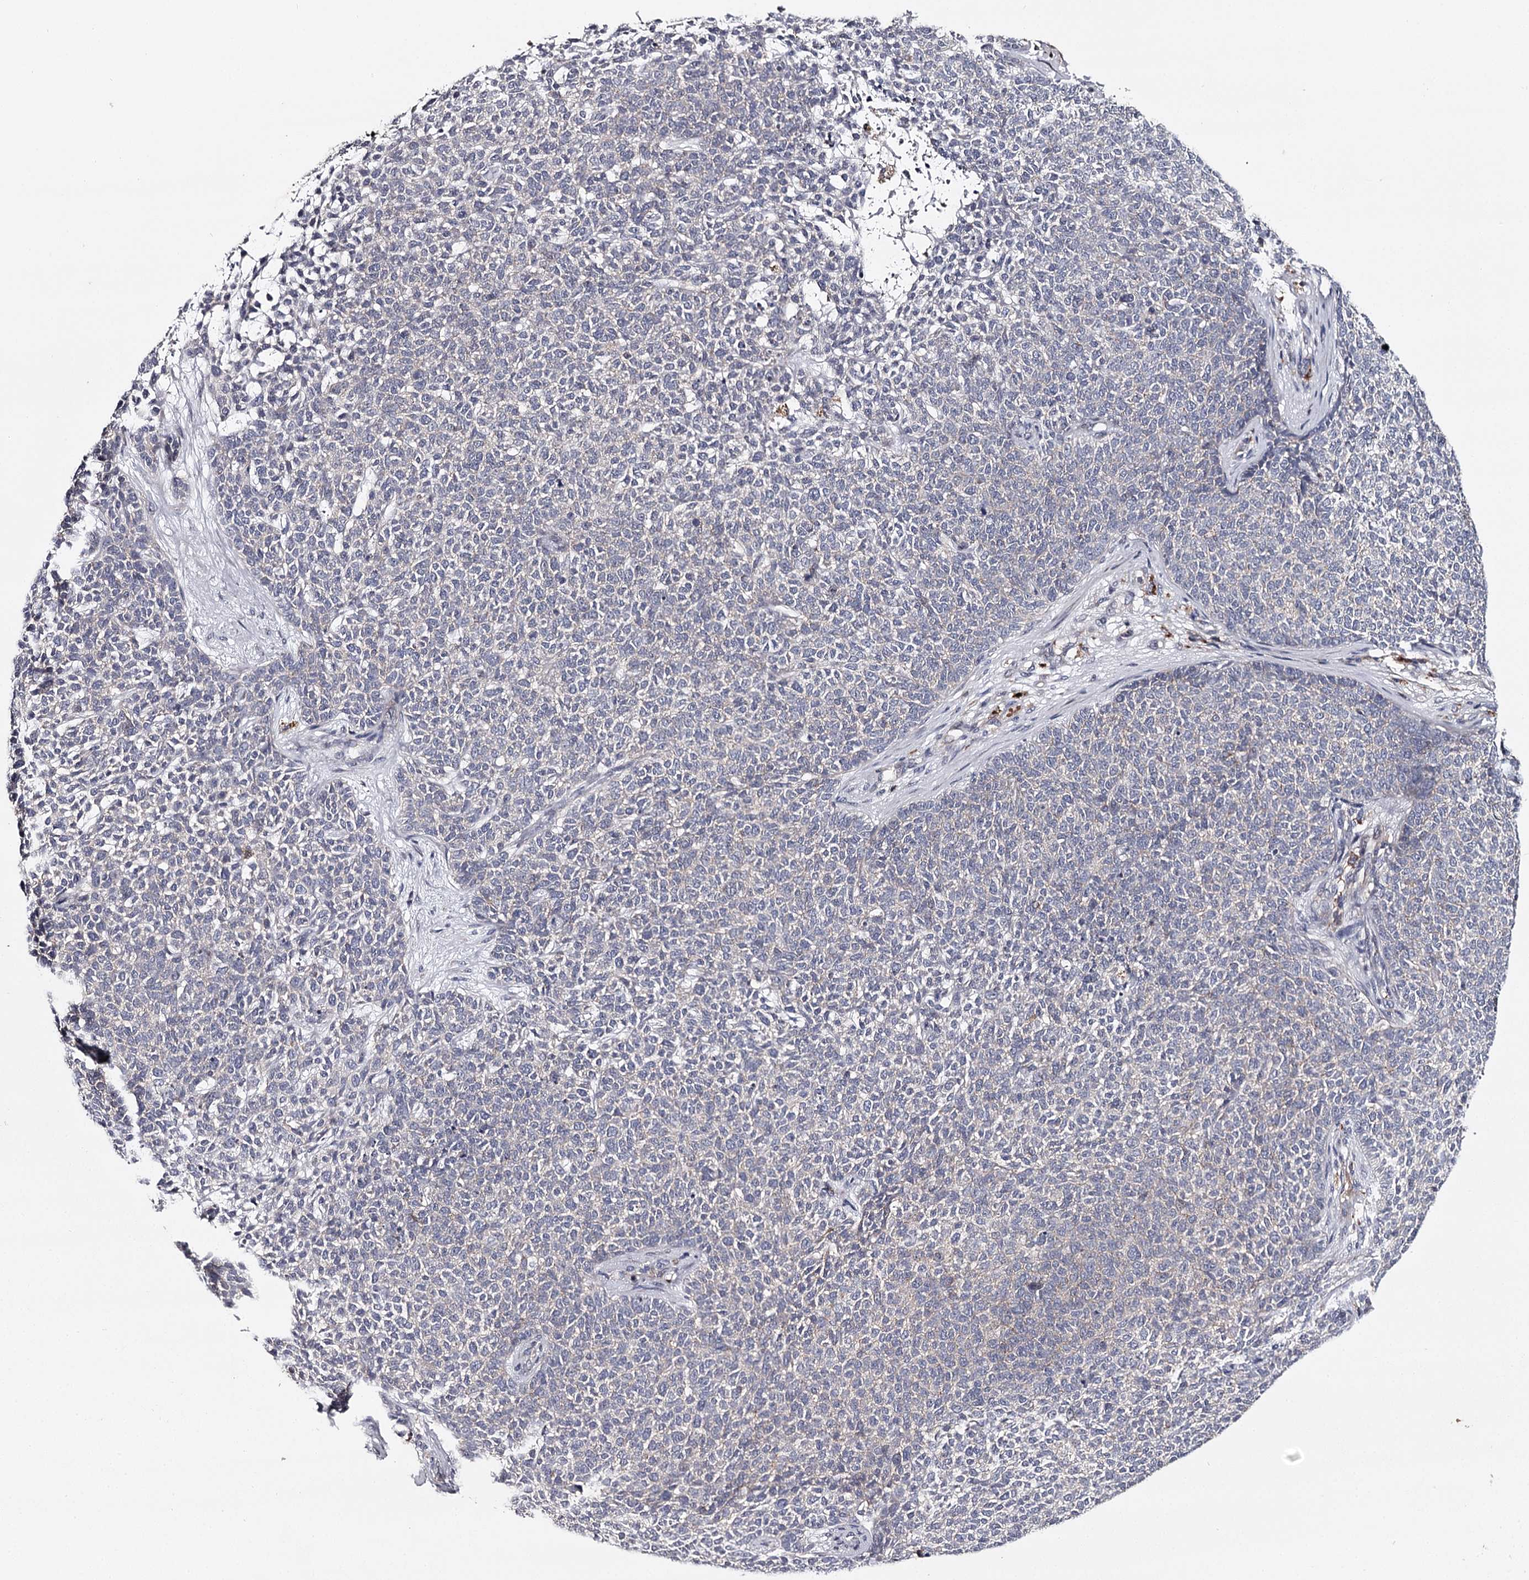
{"staining": {"intensity": "negative", "quantity": "none", "location": "none"}, "tissue": "skin cancer", "cell_type": "Tumor cells", "image_type": "cancer", "snomed": [{"axis": "morphology", "description": "Basal cell carcinoma"}, {"axis": "topography", "description": "Skin"}], "caption": "Histopathology image shows no protein positivity in tumor cells of skin cancer tissue.", "gene": "RASSF6", "patient": {"sex": "female", "age": 84}}